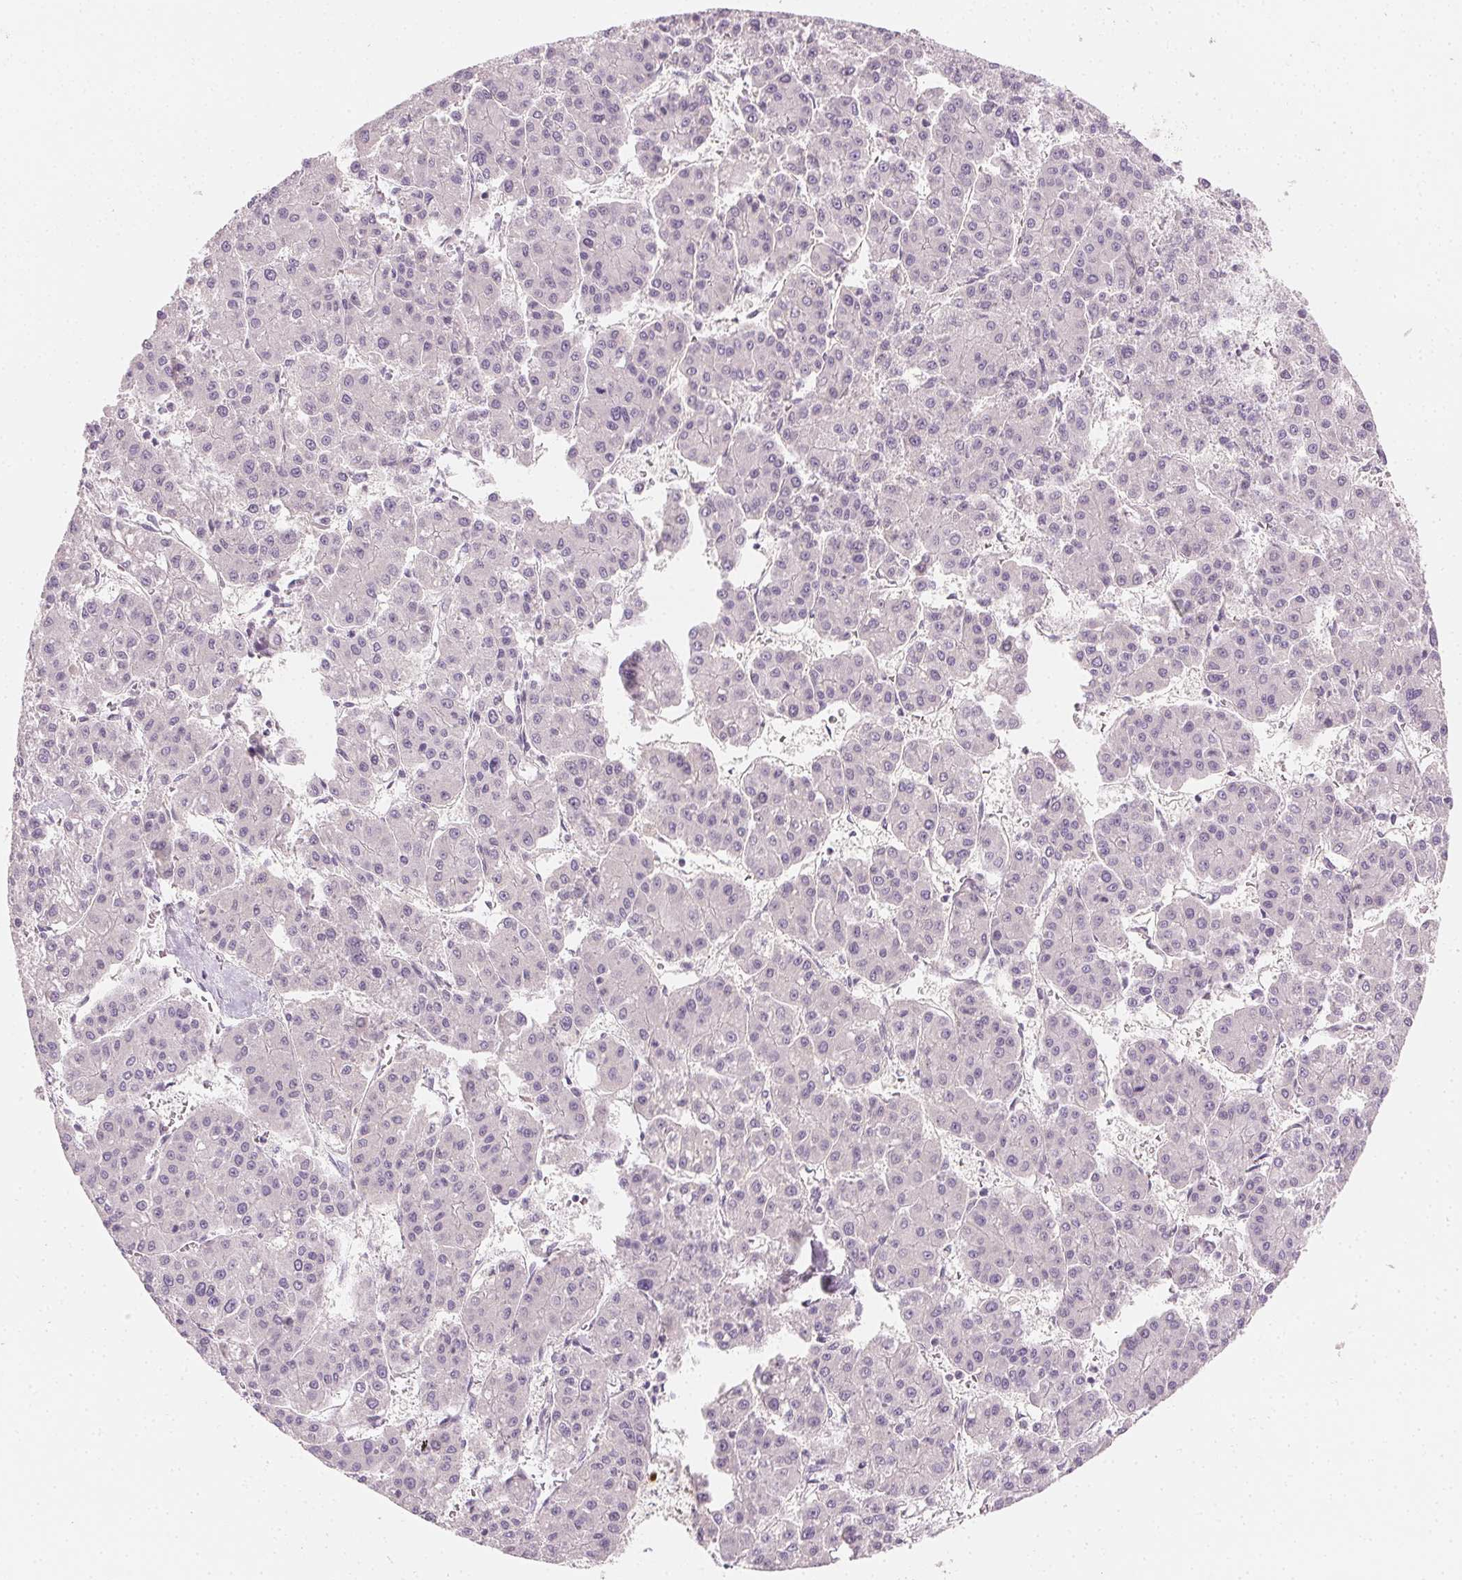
{"staining": {"intensity": "negative", "quantity": "none", "location": "none"}, "tissue": "liver cancer", "cell_type": "Tumor cells", "image_type": "cancer", "snomed": [{"axis": "morphology", "description": "Carcinoma, Hepatocellular, NOS"}, {"axis": "topography", "description": "Liver"}], "caption": "IHC of hepatocellular carcinoma (liver) reveals no positivity in tumor cells.", "gene": "AFM", "patient": {"sex": "male", "age": 73}}